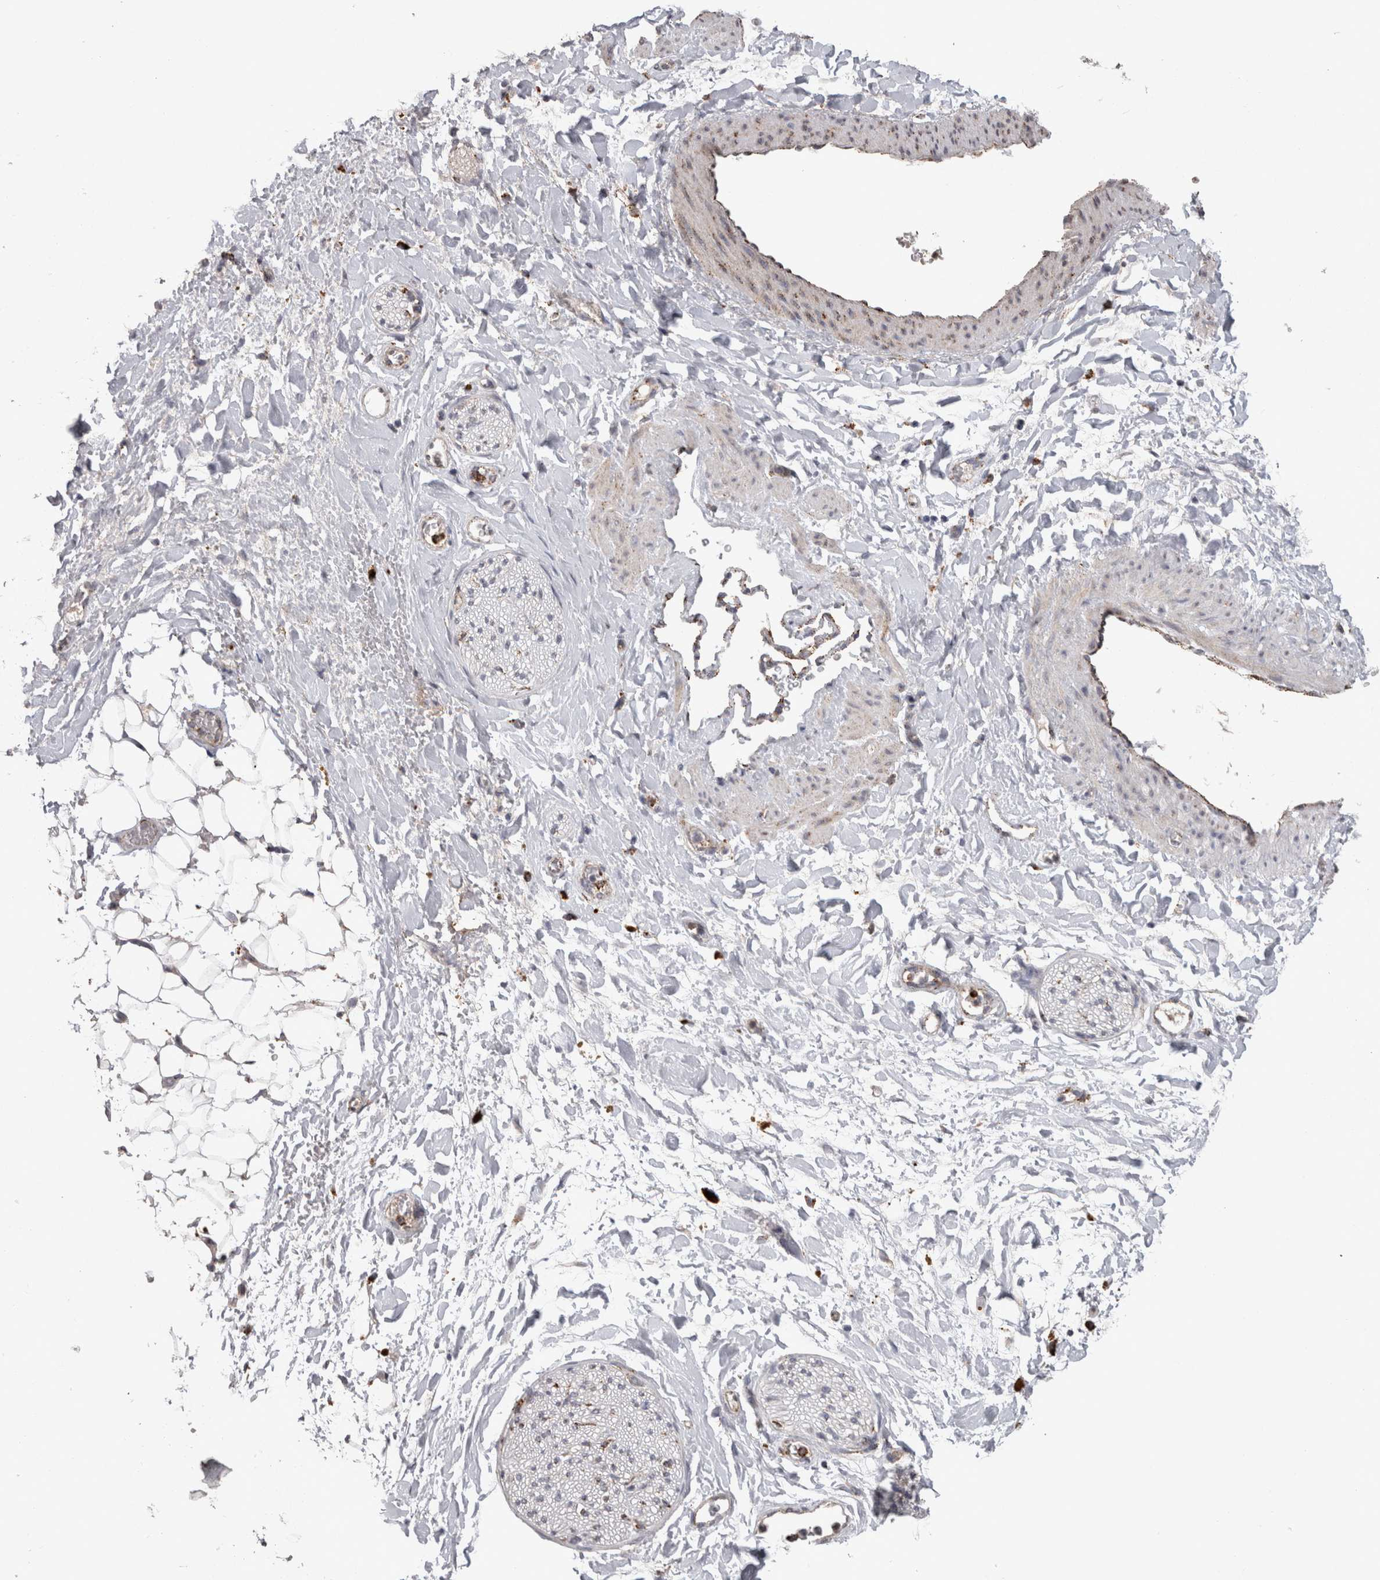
{"staining": {"intensity": "negative", "quantity": "none", "location": "none"}, "tissue": "adipose tissue", "cell_type": "Adipocytes", "image_type": "normal", "snomed": [{"axis": "morphology", "description": "Normal tissue, NOS"}, {"axis": "topography", "description": "Kidney"}, {"axis": "topography", "description": "Peripheral nerve tissue"}], "caption": "The micrograph shows no staining of adipocytes in normal adipose tissue. (Brightfield microscopy of DAB (3,3'-diaminobenzidine) immunohistochemistry at high magnification).", "gene": "CTSZ", "patient": {"sex": "male", "age": 7}}